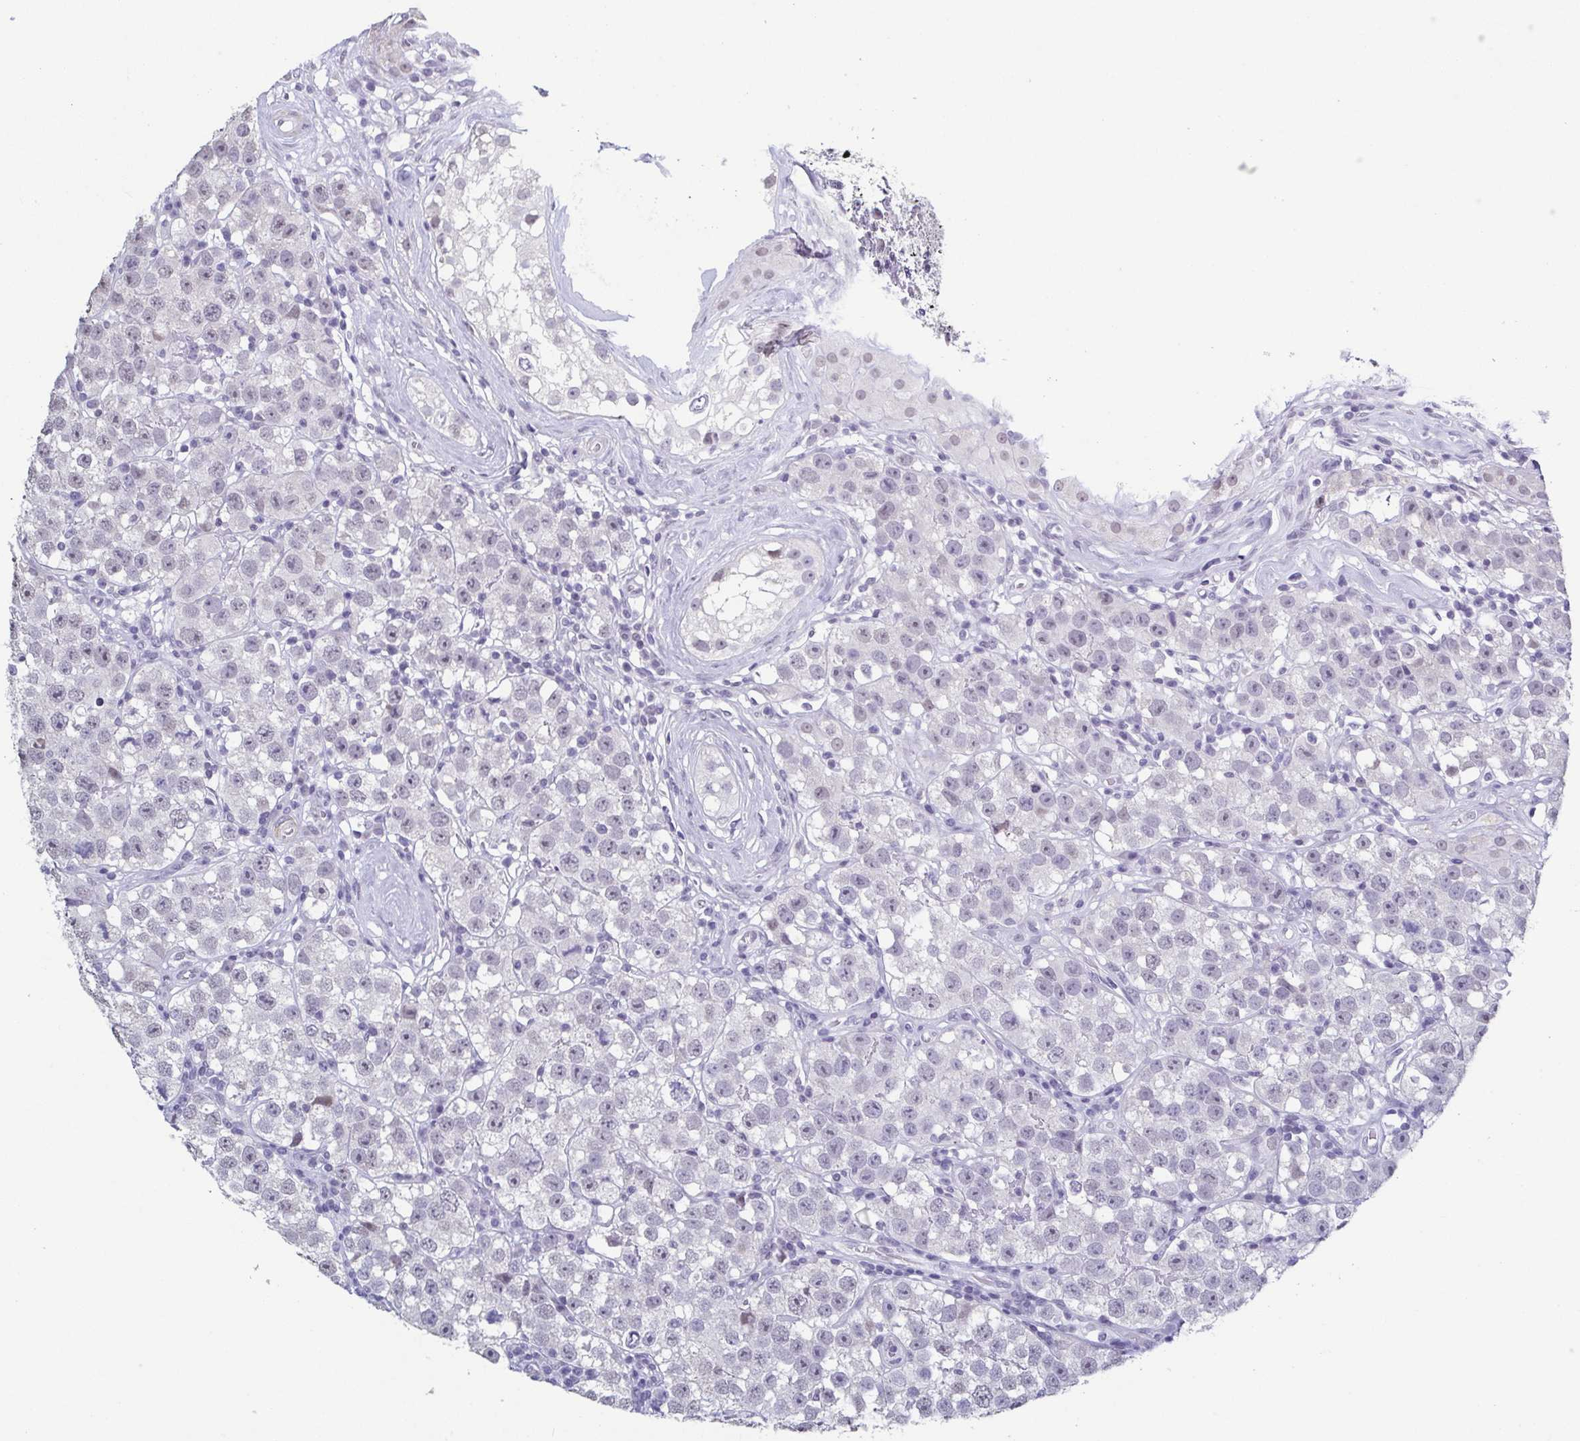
{"staining": {"intensity": "negative", "quantity": "none", "location": "none"}, "tissue": "testis cancer", "cell_type": "Tumor cells", "image_type": "cancer", "snomed": [{"axis": "morphology", "description": "Seminoma, NOS"}, {"axis": "topography", "description": "Testis"}], "caption": "DAB immunohistochemical staining of testis cancer exhibits no significant positivity in tumor cells.", "gene": "TMEM92", "patient": {"sex": "male", "age": 34}}